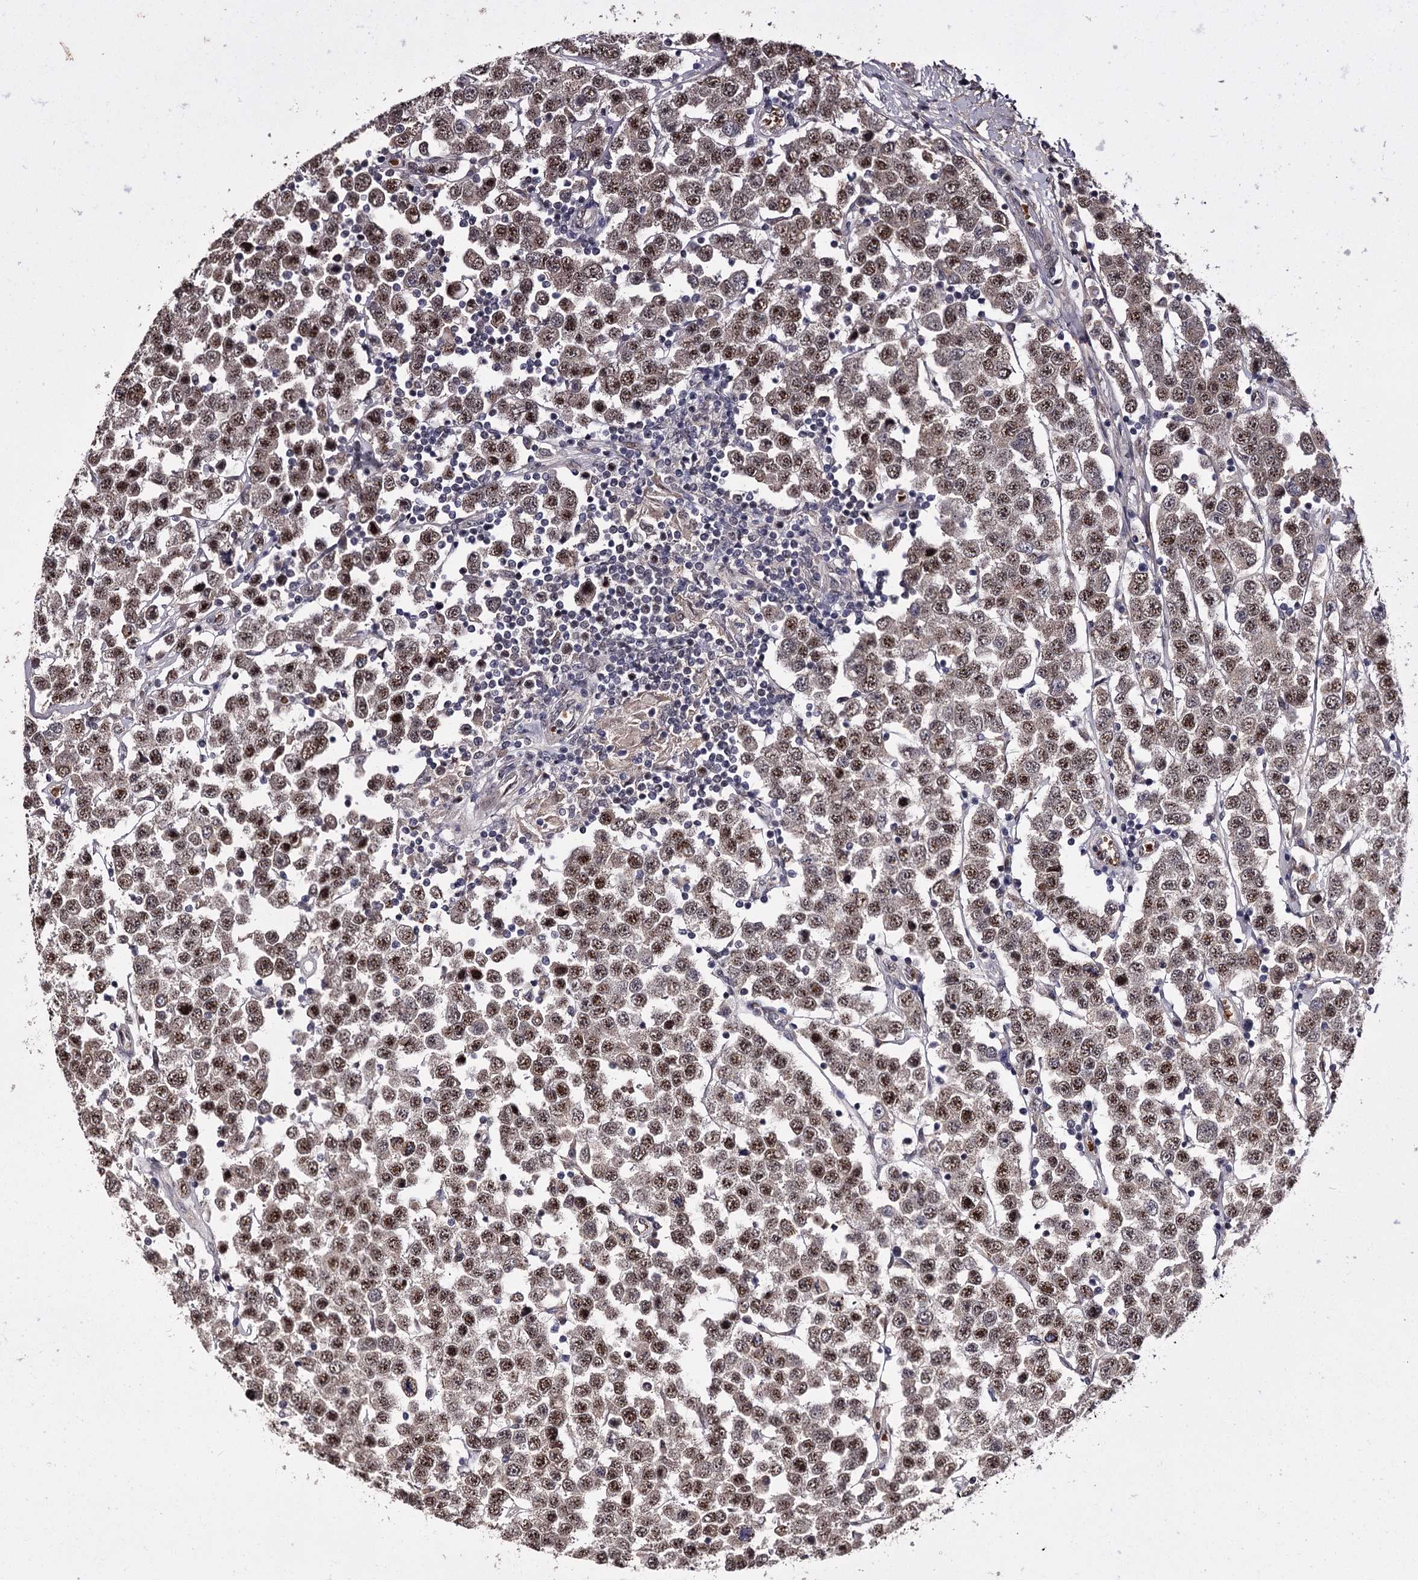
{"staining": {"intensity": "moderate", "quantity": ">75%", "location": "nuclear"}, "tissue": "testis cancer", "cell_type": "Tumor cells", "image_type": "cancer", "snomed": [{"axis": "morphology", "description": "Seminoma, NOS"}, {"axis": "topography", "description": "Testis"}], "caption": "Protein staining of testis cancer (seminoma) tissue shows moderate nuclear expression in approximately >75% of tumor cells.", "gene": "RNF44", "patient": {"sex": "male", "age": 28}}